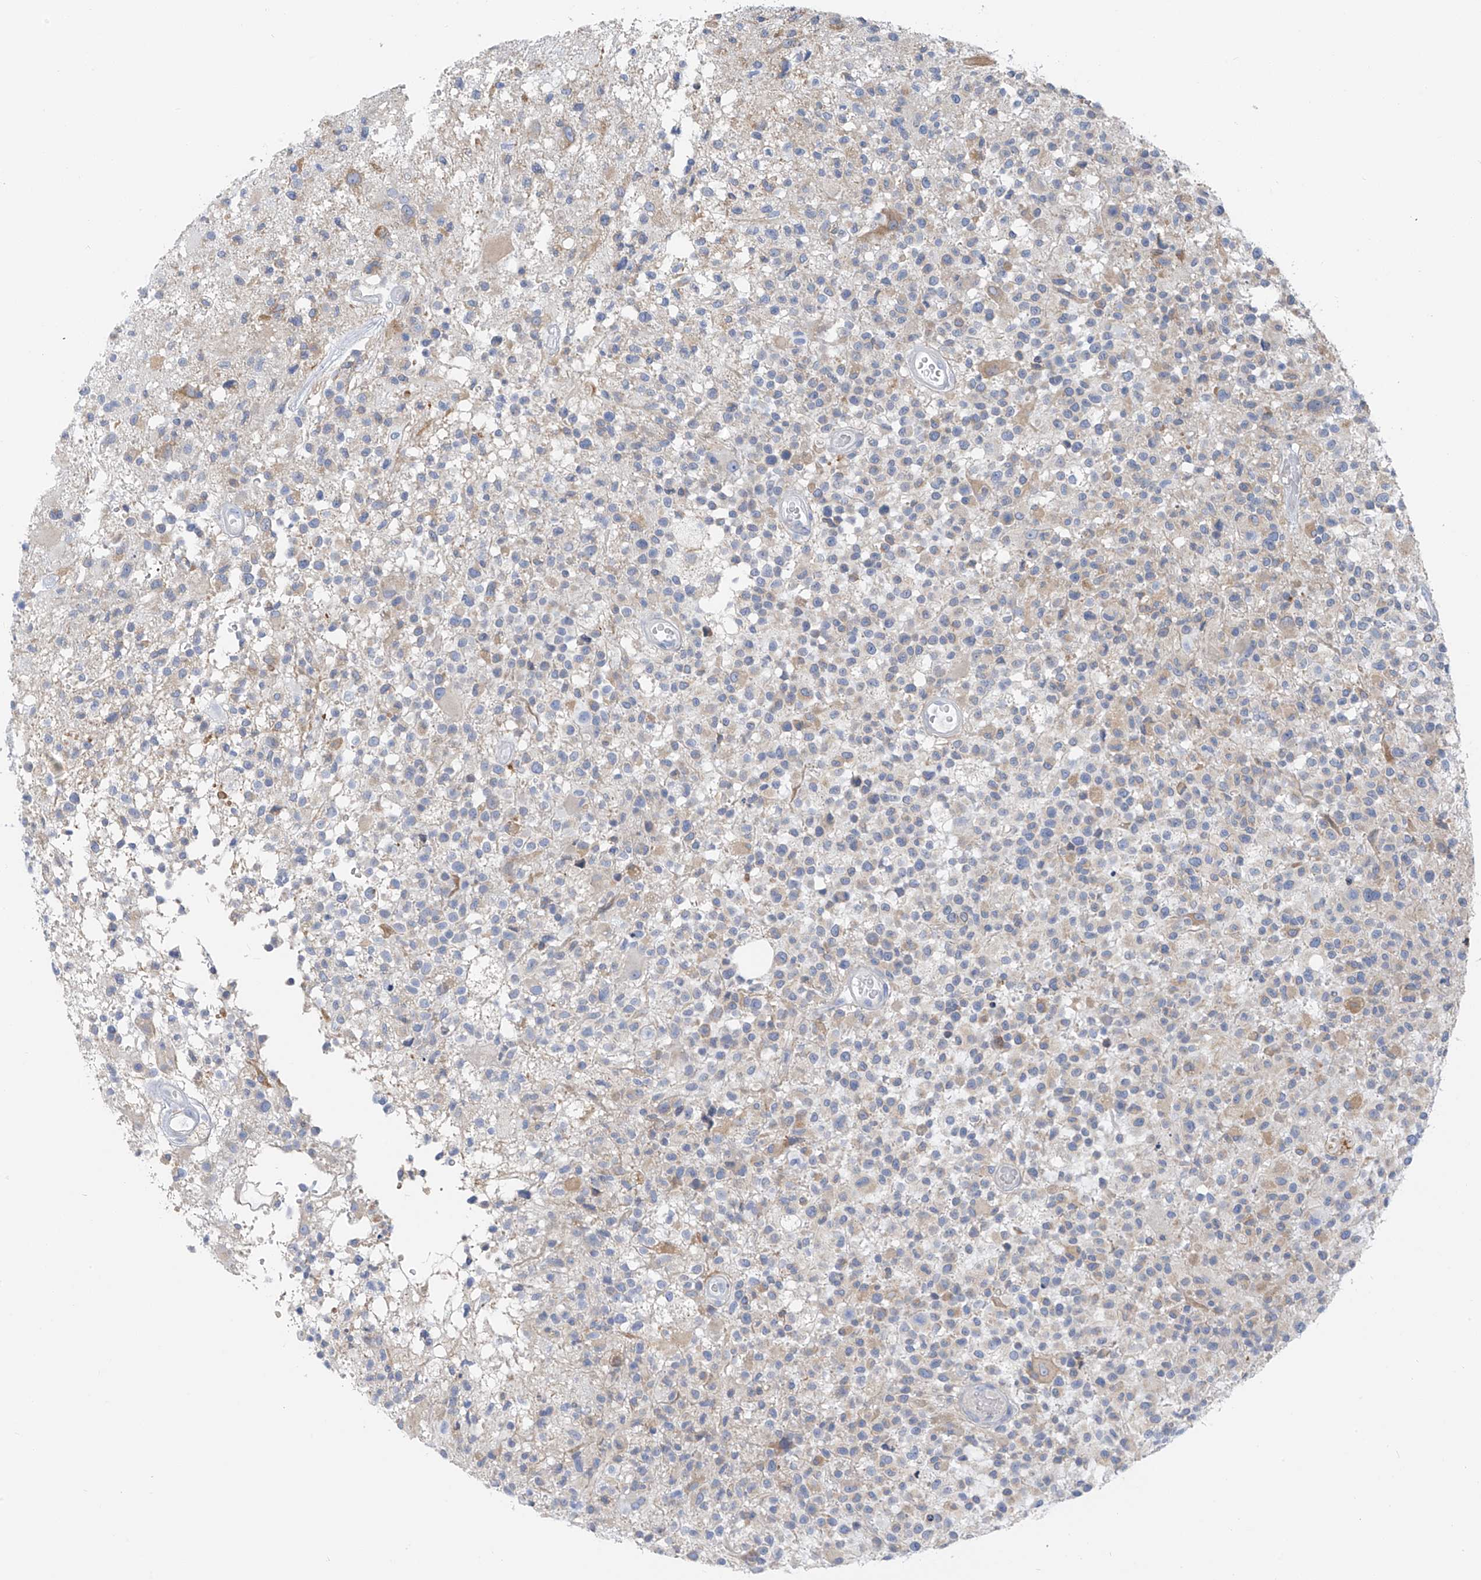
{"staining": {"intensity": "weak", "quantity": "<25%", "location": "cytoplasmic/membranous"}, "tissue": "glioma", "cell_type": "Tumor cells", "image_type": "cancer", "snomed": [{"axis": "morphology", "description": "Glioma, malignant, High grade"}, {"axis": "morphology", "description": "Glioblastoma, NOS"}, {"axis": "topography", "description": "Brain"}], "caption": "A high-resolution photomicrograph shows immunohistochemistry staining of glioma, which demonstrates no significant staining in tumor cells.", "gene": "POMGNT2", "patient": {"sex": "male", "age": 60}}